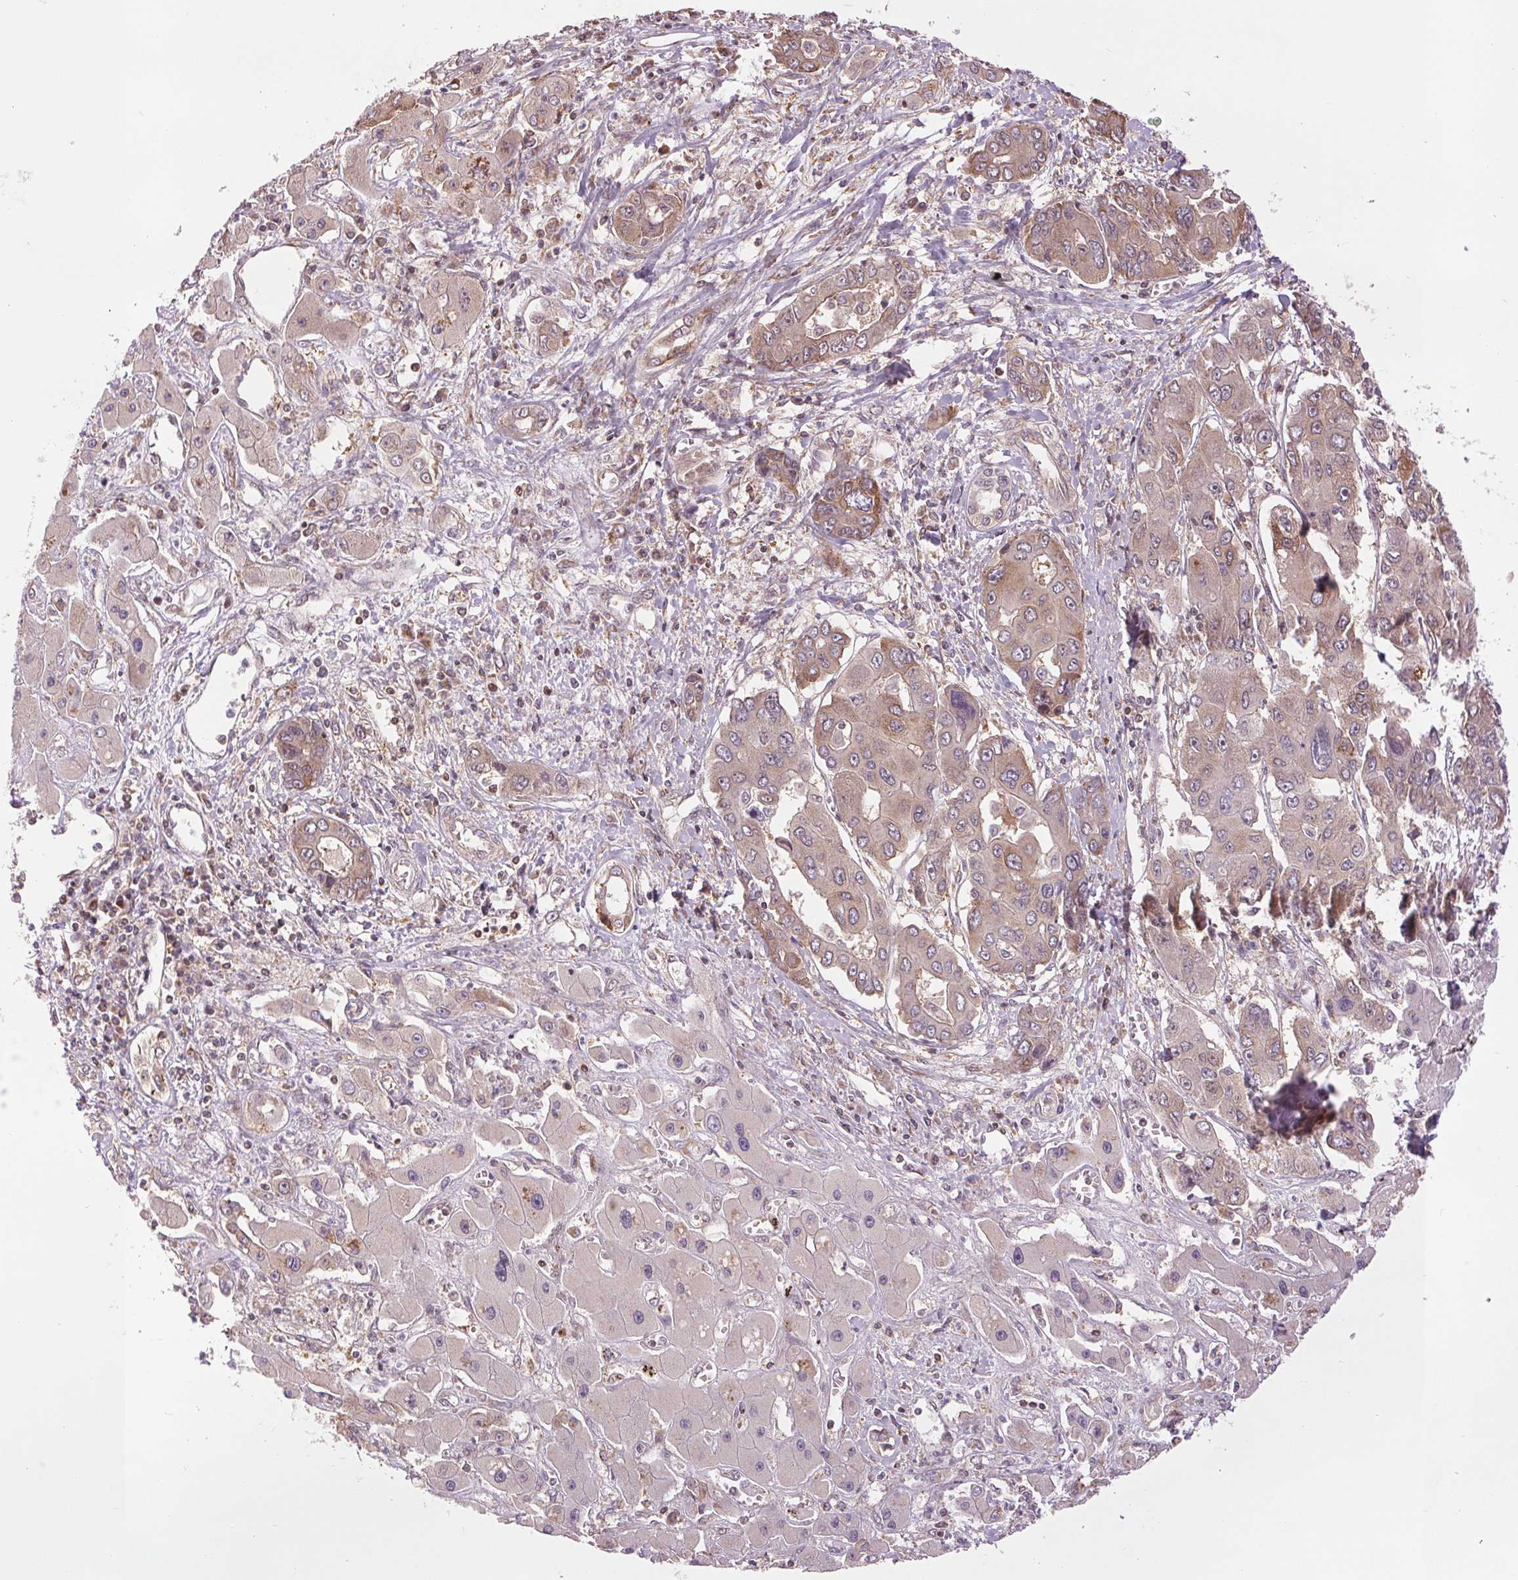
{"staining": {"intensity": "weak", "quantity": "<25%", "location": "cytoplasmic/membranous"}, "tissue": "liver cancer", "cell_type": "Tumor cells", "image_type": "cancer", "snomed": [{"axis": "morphology", "description": "Cholangiocarcinoma"}, {"axis": "topography", "description": "Liver"}], "caption": "An image of human liver cancer is negative for staining in tumor cells.", "gene": "BTF3L4", "patient": {"sex": "male", "age": 67}}